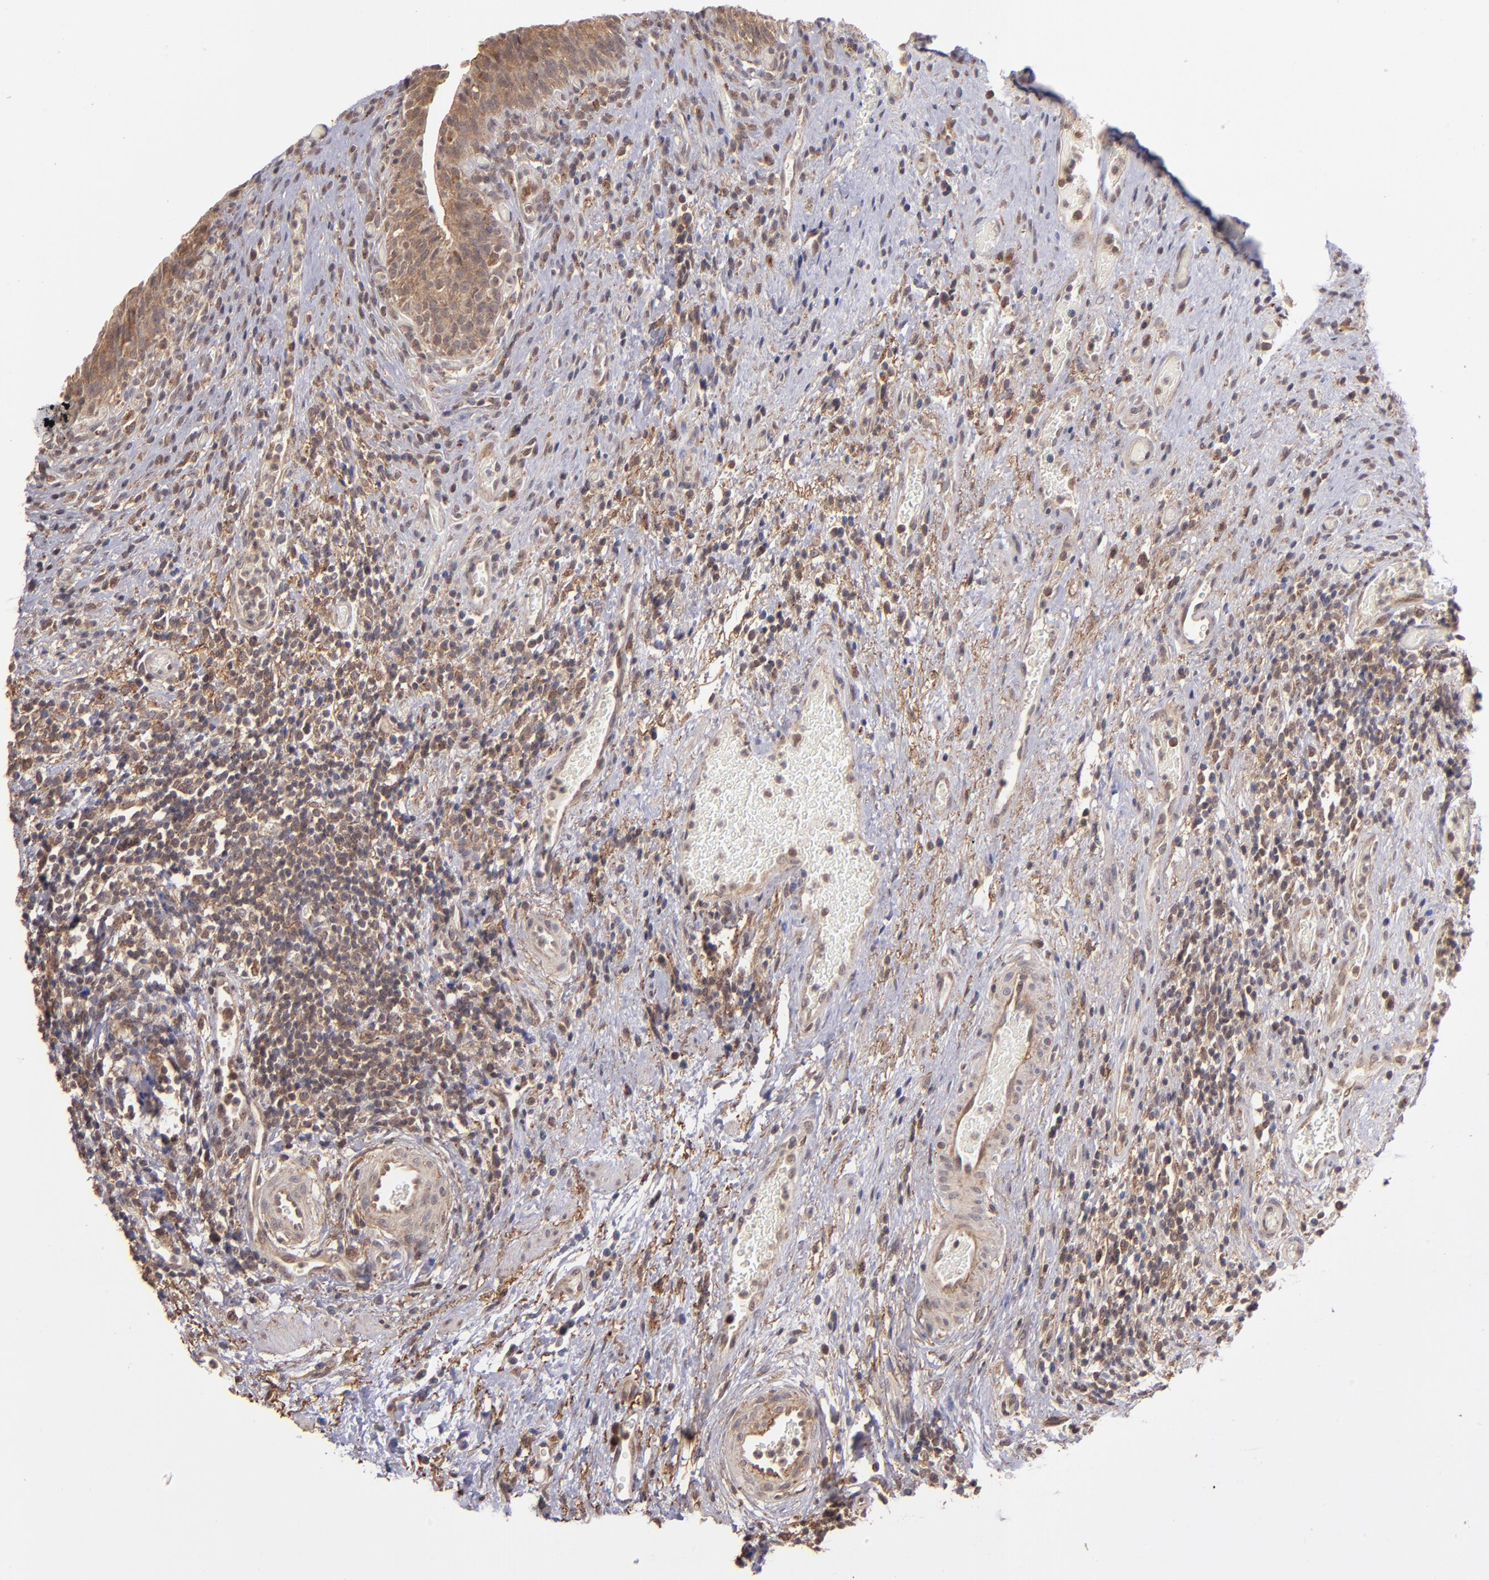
{"staining": {"intensity": "moderate", "quantity": ">75%", "location": "cytoplasmic/membranous"}, "tissue": "urinary bladder", "cell_type": "Urothelial cells", "image_type": "normal", "snomed": [{"axis": "morphology", "description": "Normal tissue, NOS"}, {"axis": "morphology", "description": "Urothelial carcinoma, High grade"}, {"axis": "topography", "description": "Urinary bladder"}], "caption": "A brown stain shows moderate cytoplasmic/membranous staining of a protein in urothelial cells of unremarkable human urinary bladder.", "gene": "ZFYVE1", "patient": {"sex": "male", "age": 51}}